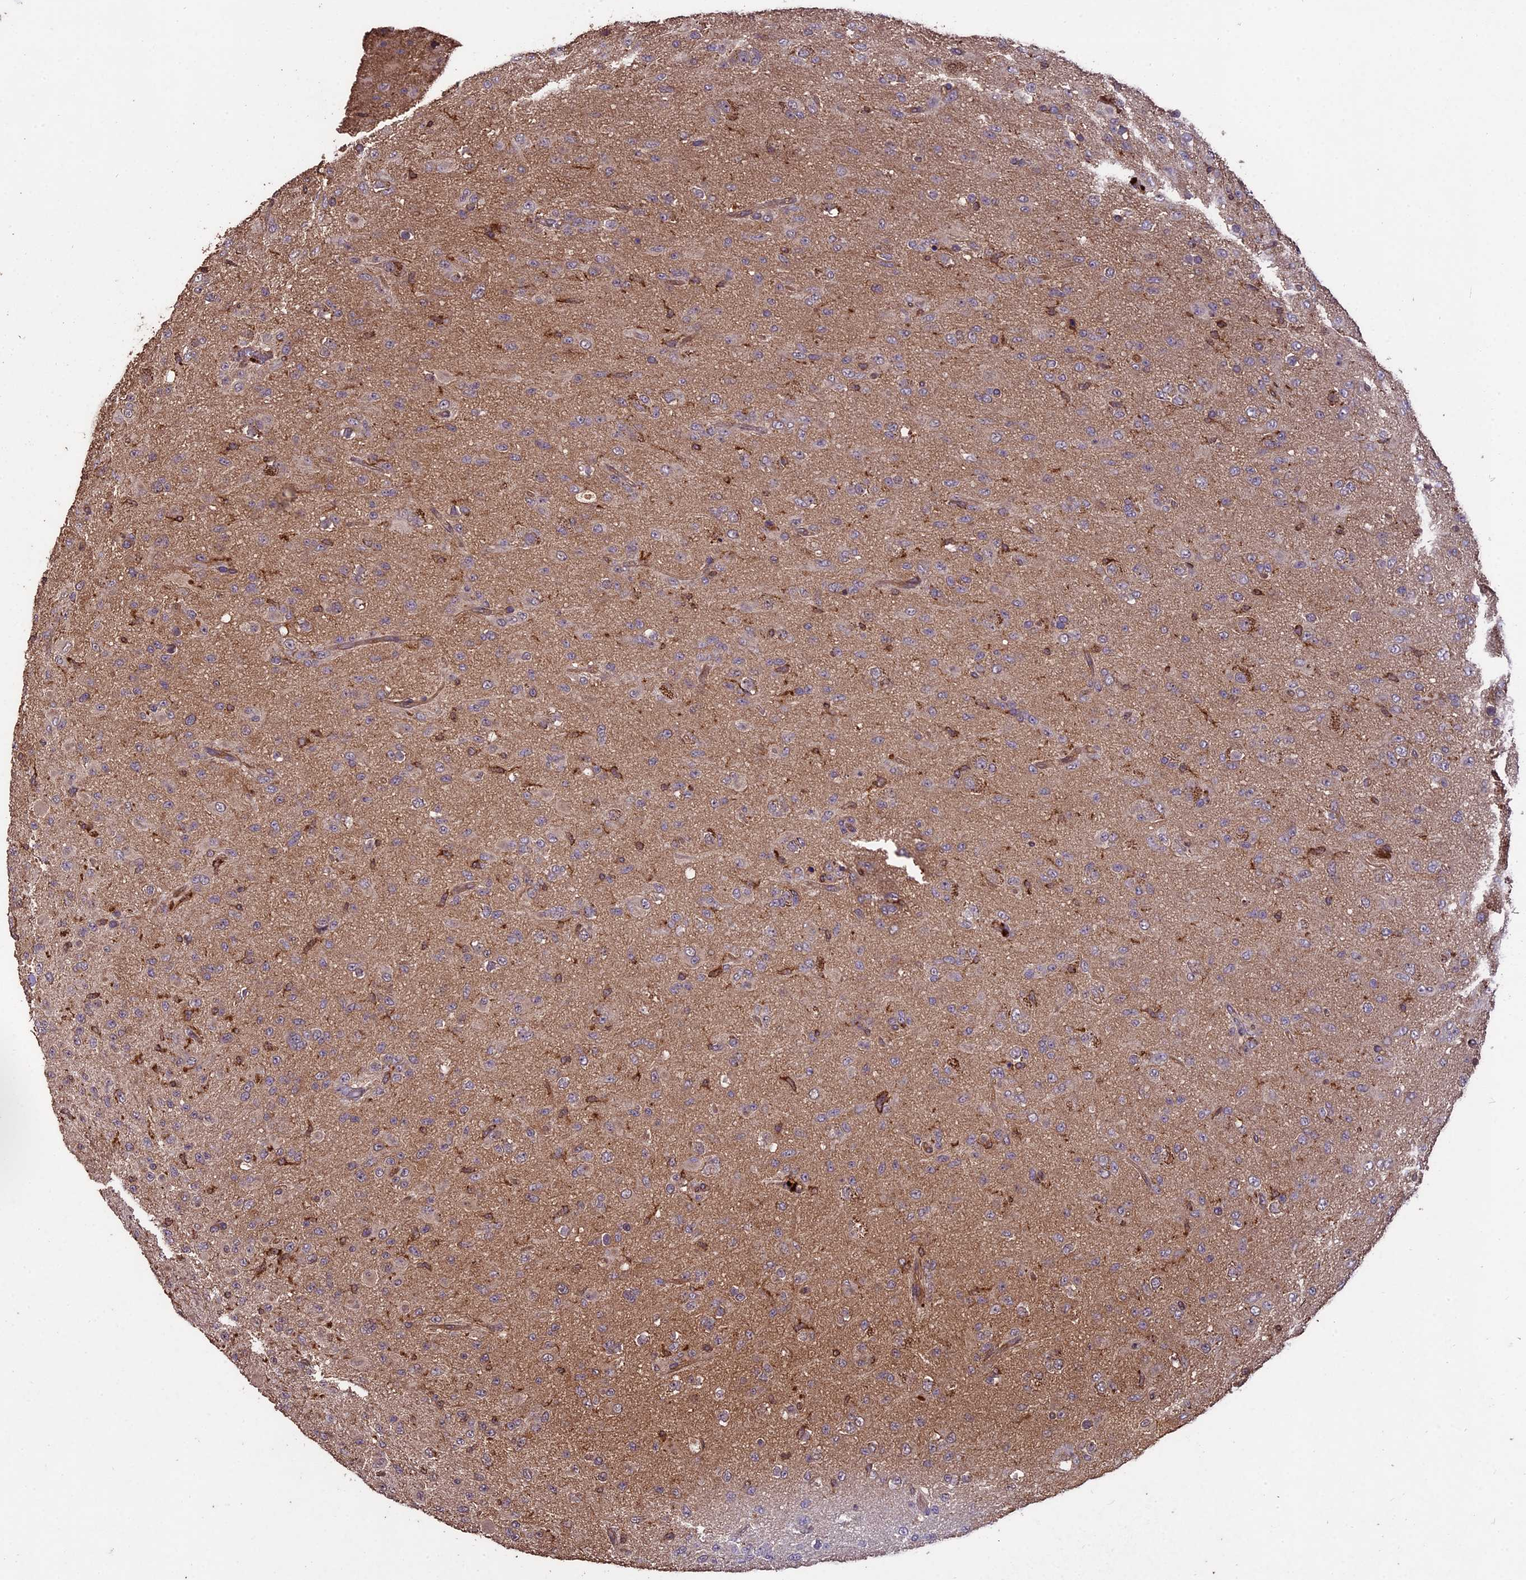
{"staining": {"intensity": "negative", "quantity": "none", "location": "none"}, "tissue": "glioma", "cell_type": "Tumor cells", "image_type": "cancer", "snomed": [{"axis": "morphology", "description": "Glioma, malignant, Low grade"}, {"axis": "topography", "description": "Brain"}], "caption": "DAB (3,3'-diaminobenzidine) immunohistochemical staining of glioma shows no significant staining in tumor cells. (Immunohistochemistry (ihc), brightfield microscopy, high magnification).", "gene": "TTLL10", "patient": {"sex": "male", "age": 65}}